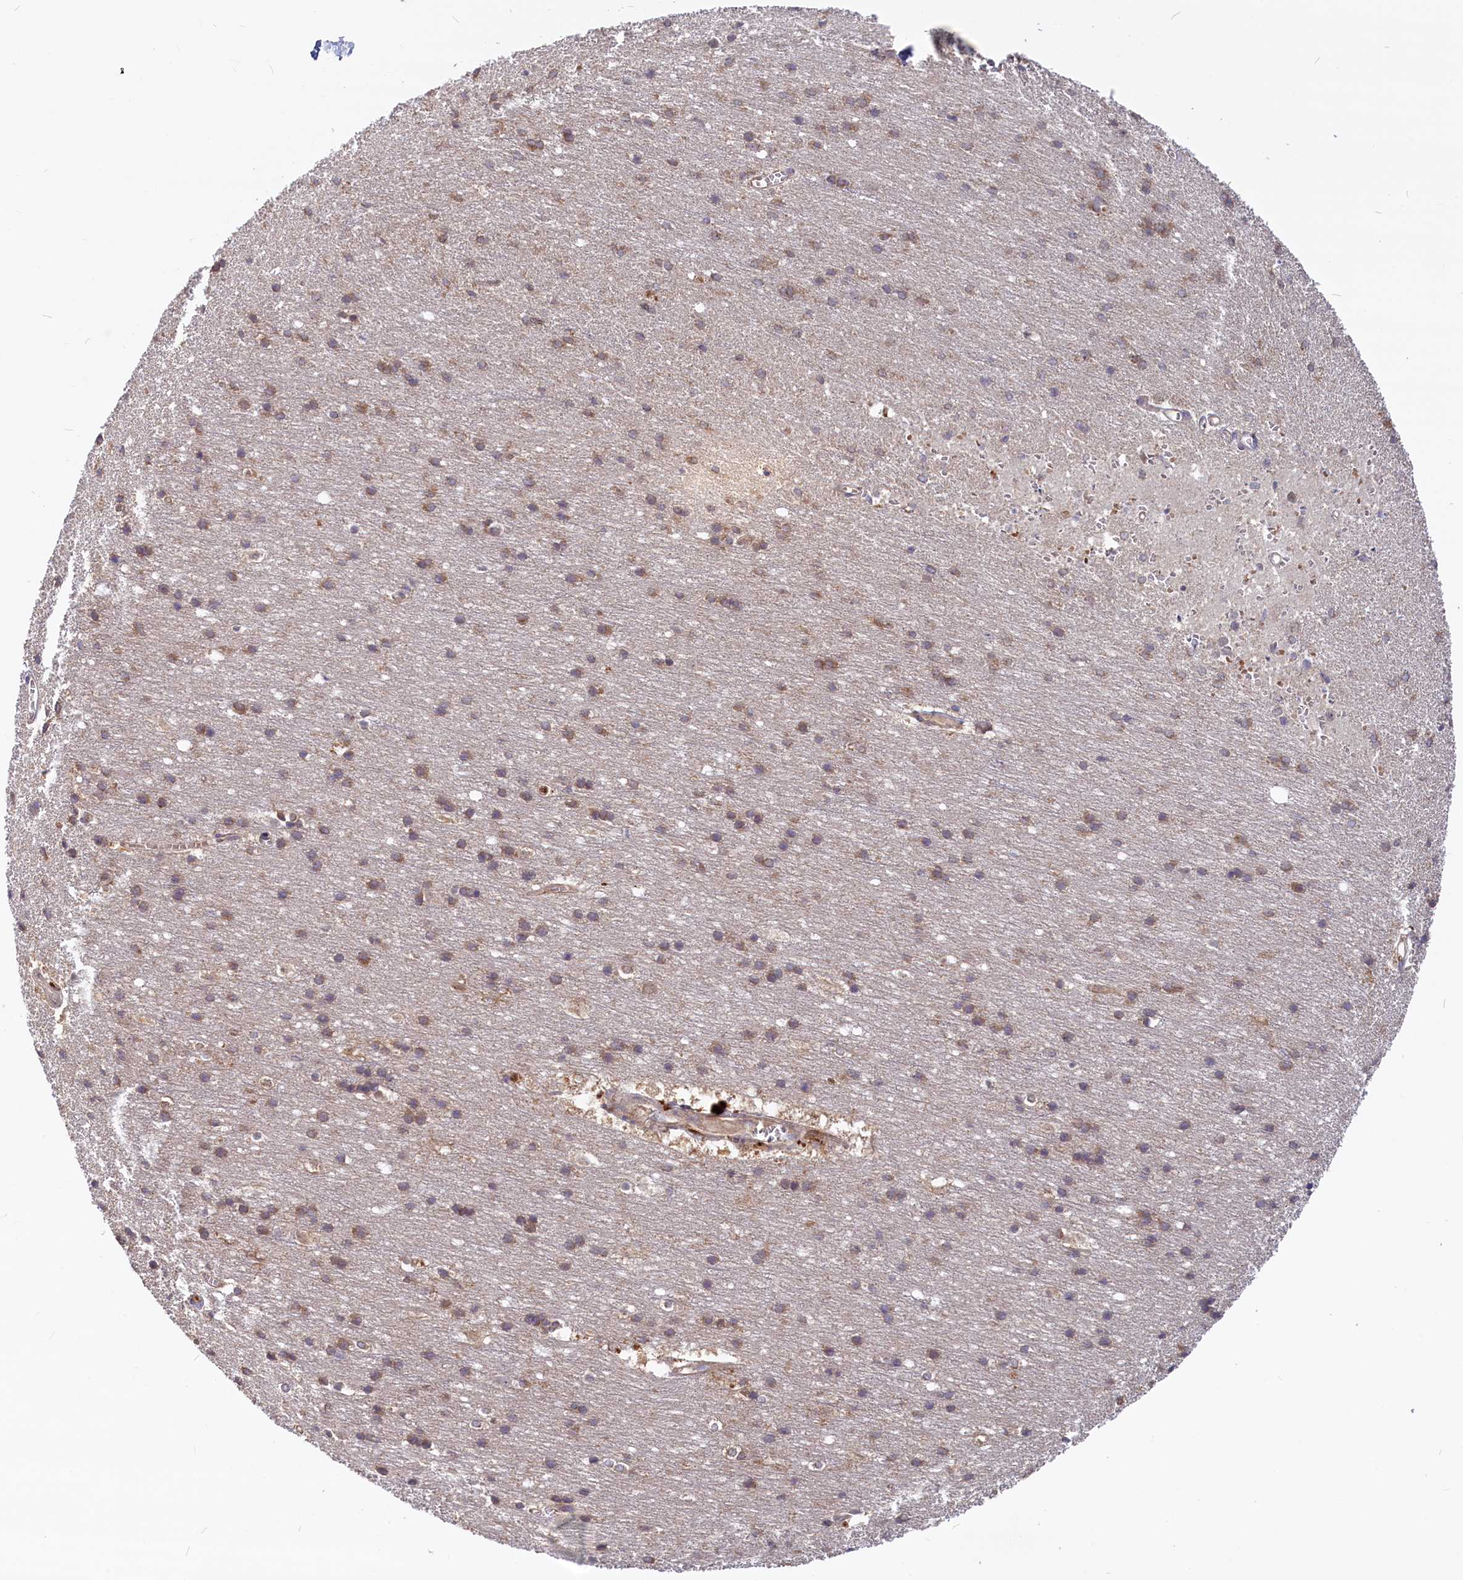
{"staining": {"intensity": "moderate", "quantity": ">75%", "location": "cytoplasmic/membranous"}, "tissue": "cerebral cortex", "cell_type": "Endothelial cells", "image_type": "normal", "snomed": [{"axis": "morphology", "description": "Normal tissue, NOS"}, {"axis": "topography", "description": "Cerebral cortex"}], "caption": "Immunohistochemistry (IHC) of unremarkable human cerebral cortex displays medium levels of moderate cytoplasmic/membranous positivity in about >75% of endothelial cells.", "gene": "MYO9B", "patient": {"sex": "male", "age": 54}}